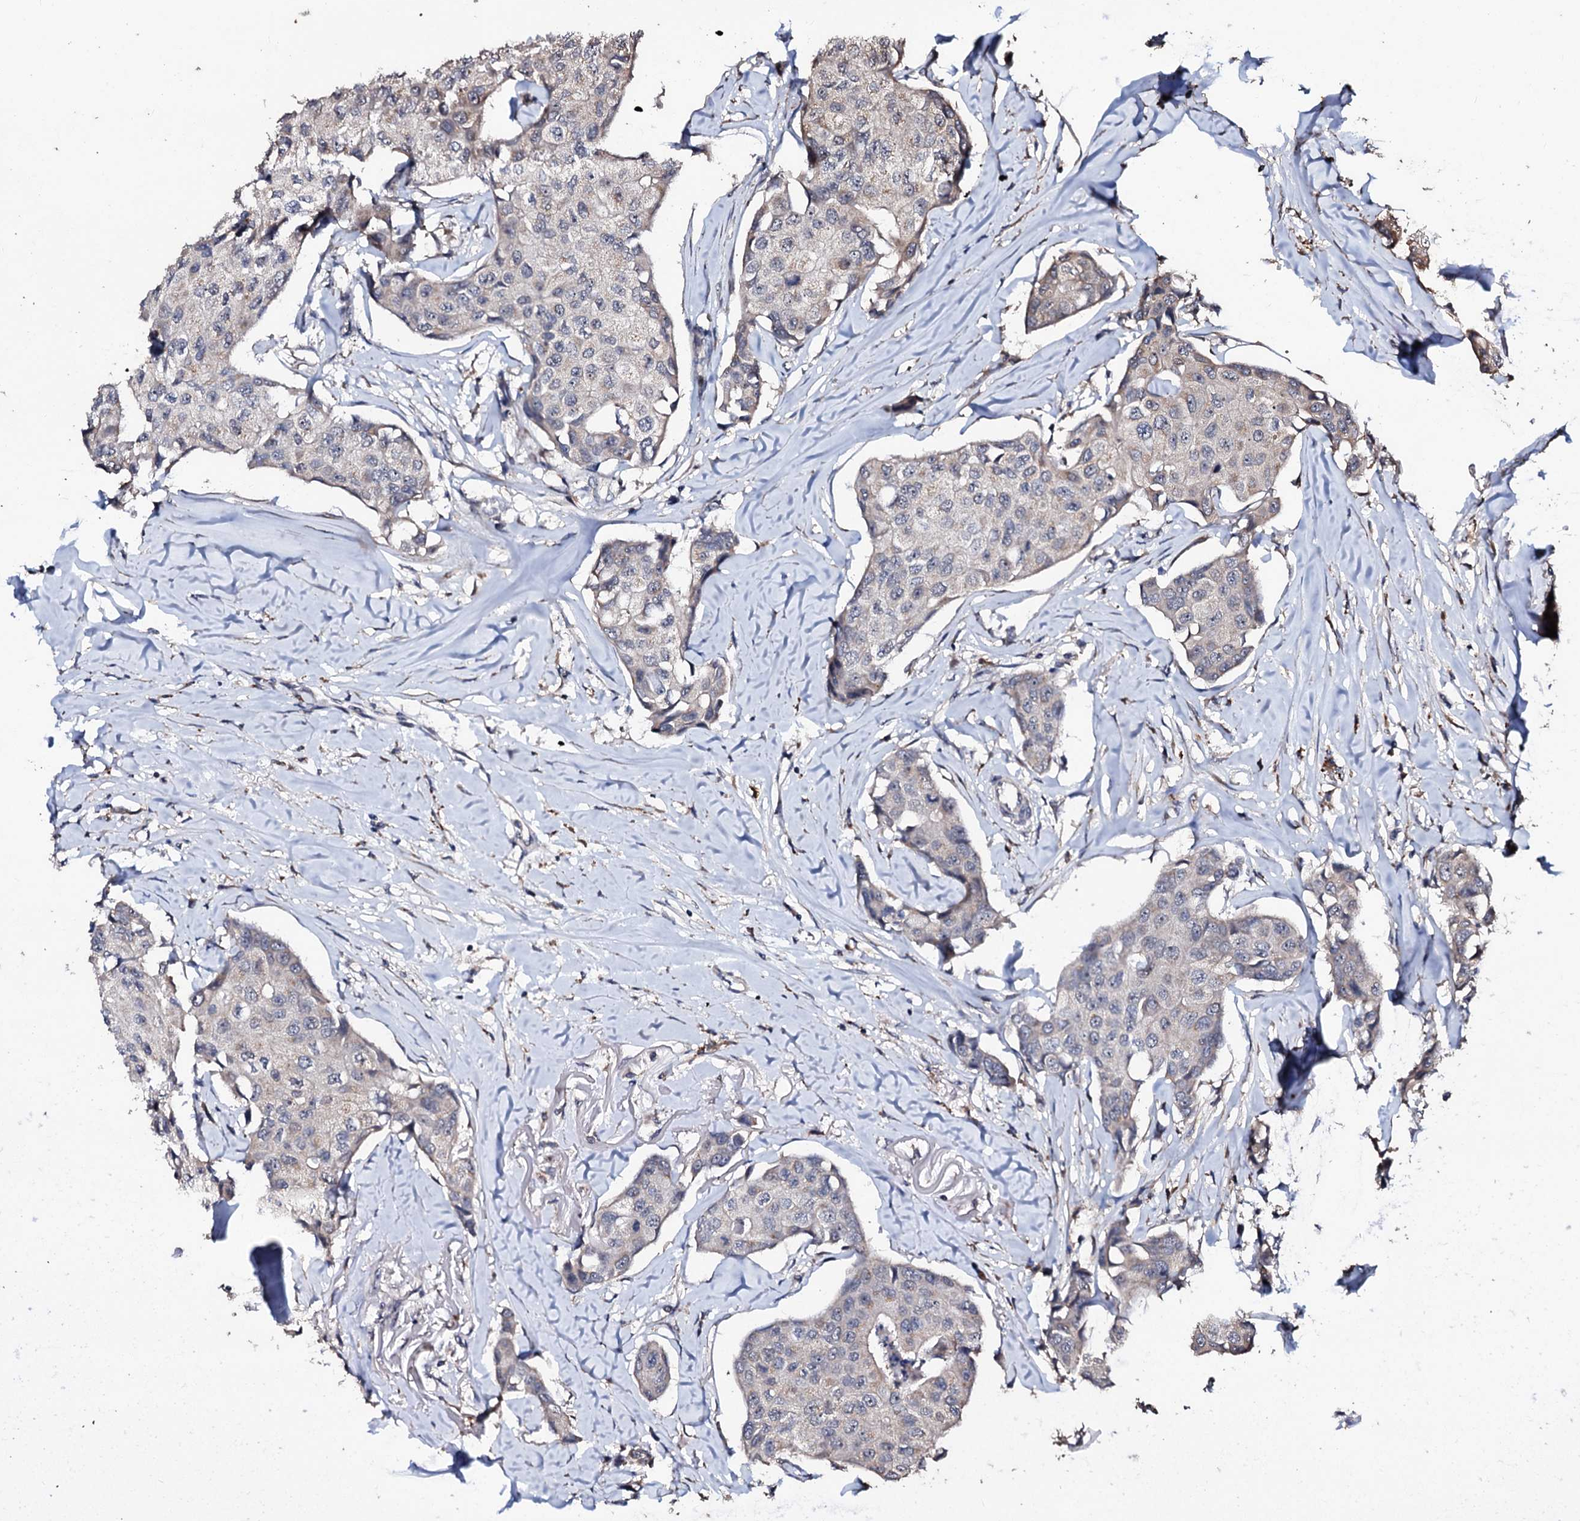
{"staining": {"intensity": "negative", "quantity": "none", "location": "none"}, "tissue": "breast cancer", "cell_type": "Tumor cells", "image_type": "cancer", "snomed": [{"axis": "morphology", "description": "Duct carcinoma"}, {"axis": "topography", "description": "Breast"}], "caption": "This is an IHC histopathology image of breast cancer. There is no expression in tumor cells.", "gene": "SUPT7L", "patient": {"sex": "female", "age": 80}}